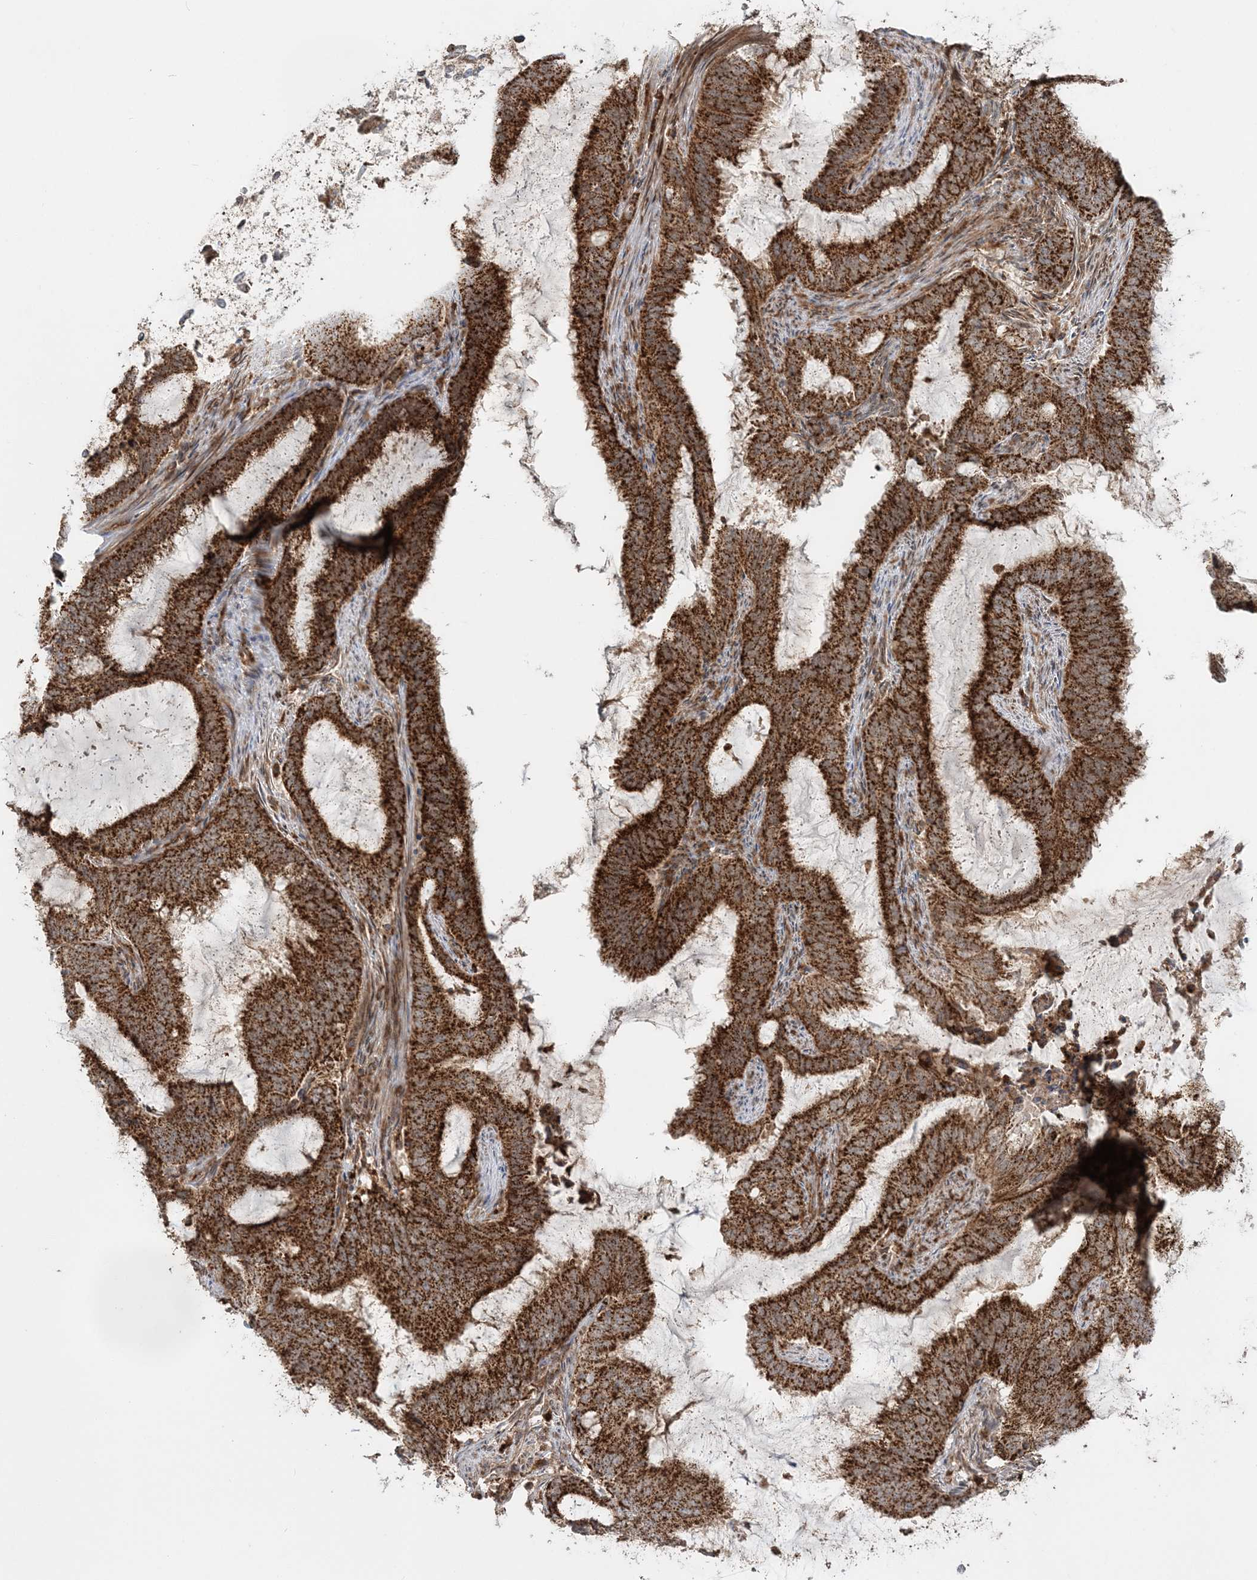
{"staining": {"intensity": "strong", "quantity": ">75%", "location": "cytoplasmic/membranous"}, "tissue": "endometrial cancer", "cell_type": "Tumor cells", "image_type": "cancer", "snomed": [{"axis": "morphology", "description": "Adenocarcinoma, NOS"}, {"axis": "topography", "description": "Endometrium"}], "caption": "Protein analysis of adenocarcinoma (endometrial) tissue demonstrates strong cytoplasmic/membranous staining in about >75% of tumor cells.", "gene": "LRPPRC", "patient": {"sex": "female", "age": 51}}